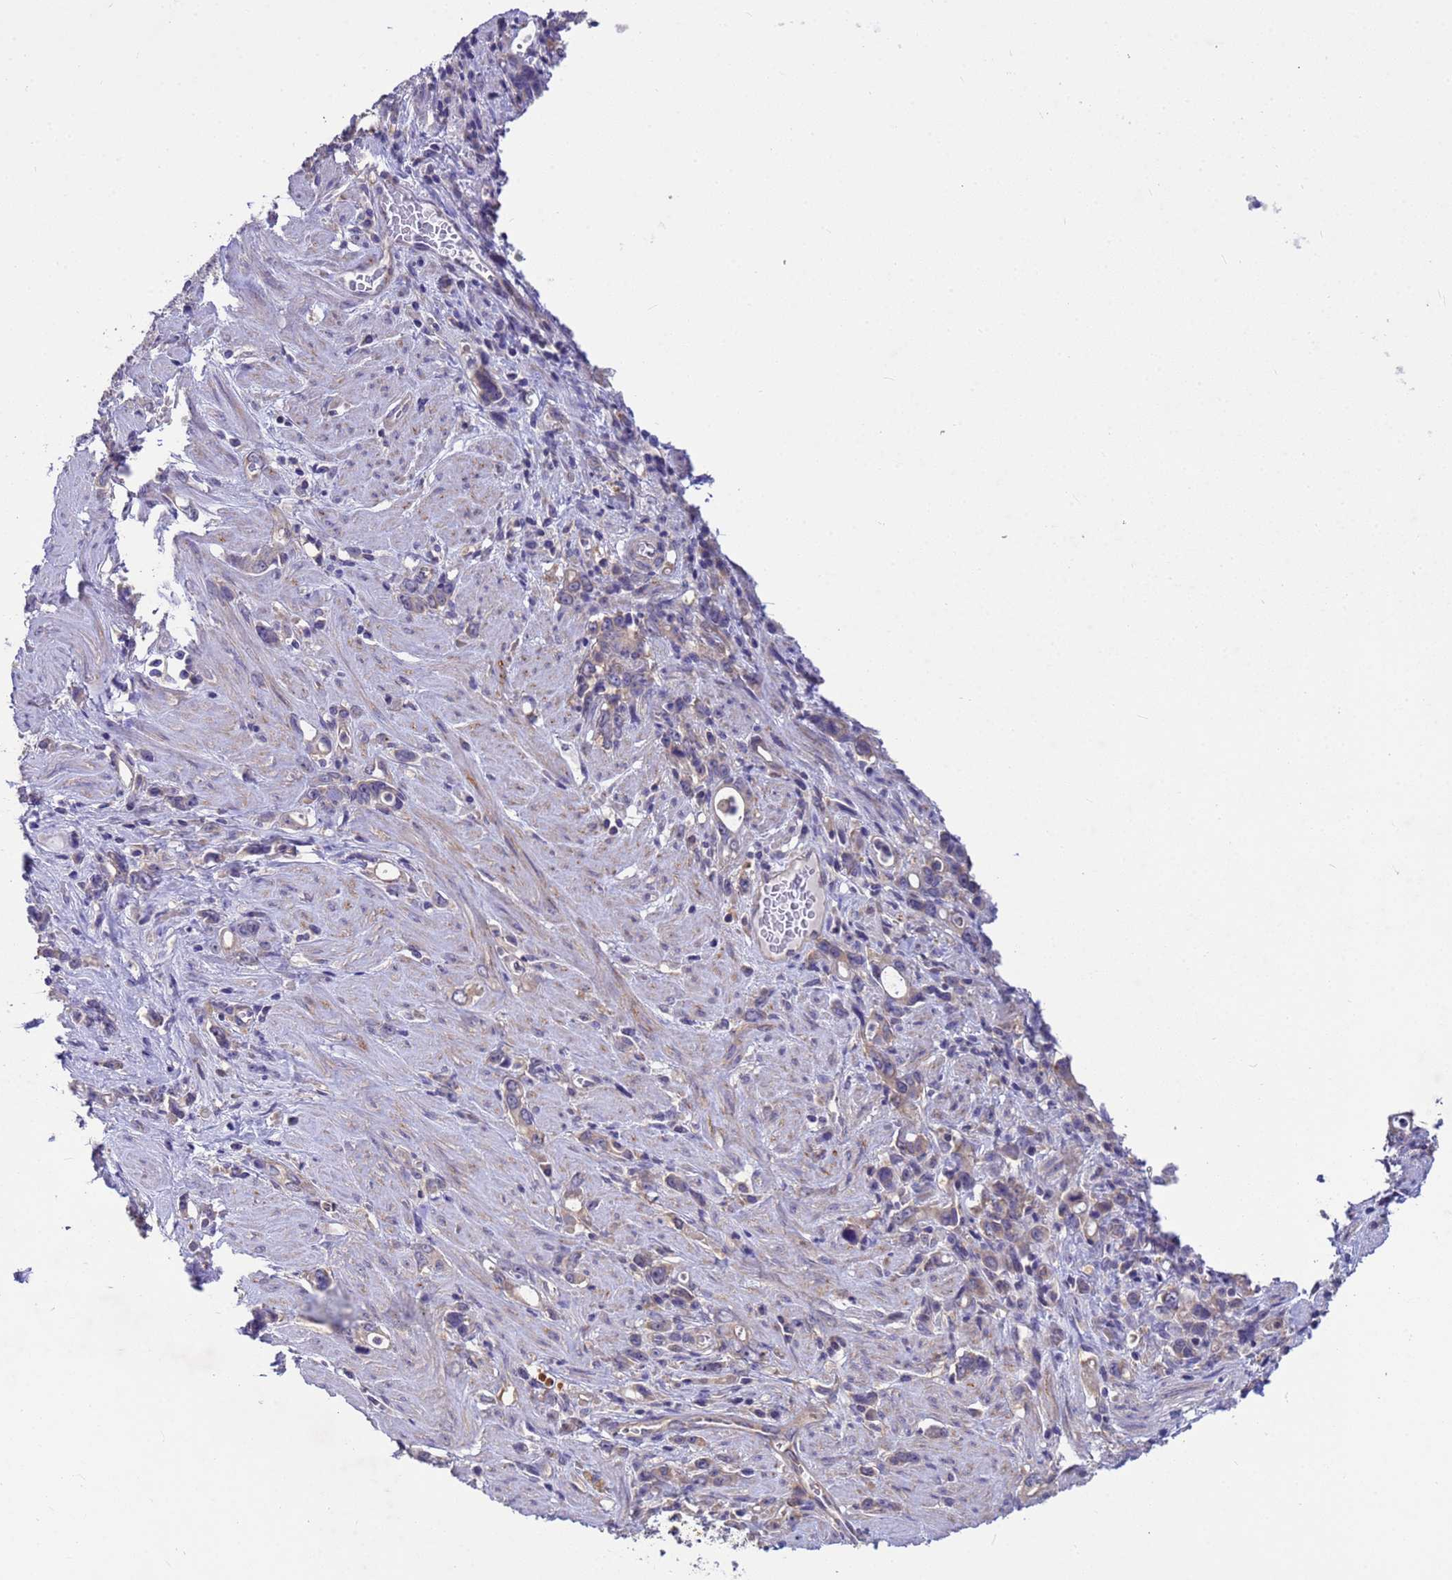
{"staining": {"intensity": "weak", "quantity": "<25%", "location": "cytoplasmic/membranous"}, "tissue": "stomach cancer", "cell_type": "Tumor cells", "image_type": "cancer", "snomed": [{"axis": "morphology", "description": "Adenocarcinoma, NOS"}, {"axis": "topography", "description": "Stomach, lower"}], "caption": "Adenocarcinoma (stomach) was stained to show a protein in brown. There is no significant positivity in tumor cells.", "gene": "PPP2CB", "patient": {"sex": "female", "age": 43}}